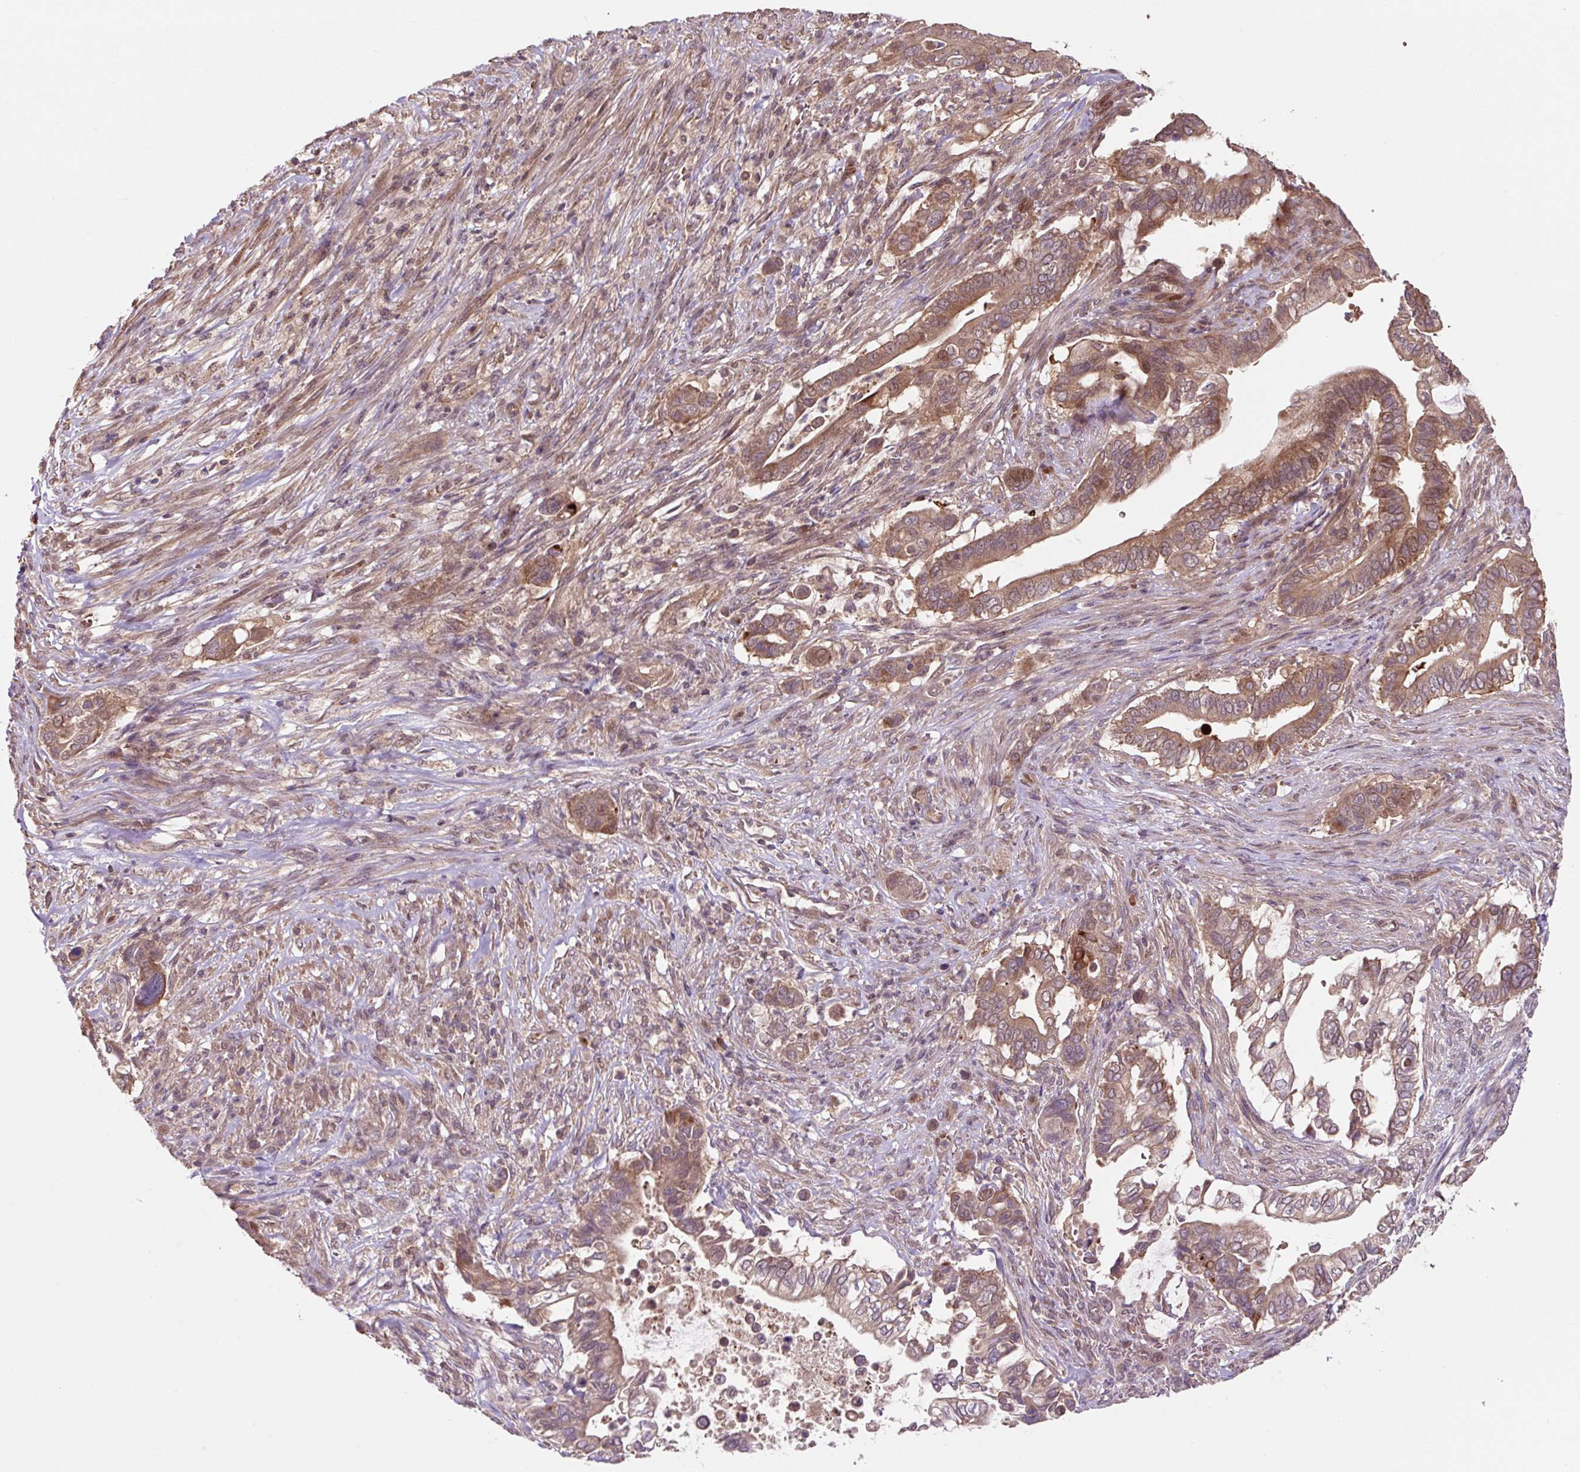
{"staining": {"intensity": "moderate", "quantity": ">75%", "location": "cytoplasmic/membranous"}, "tissue": "pancreatic cancer", "cell_type": "Tumor cells", "image_type": "cancer", "snomed": [{"axis": "morphology", "description": "Adenocarcinoma, NOS"}, {"axis": "topography", "description": "Pancreas"}], "caption": "DAB immunohistochemical staining of pancreatic adenocarcinoma demonstrates moderate cytoplasmic/membranous protein expression in approximately >75% of tumor cells. The protein is stained brown, and the nuclei are stained in blue (DAB IHC with brightfield microscopy, high magnification).", "gene": "MMS19", "patient": {"sex": "male", "age": 68}}